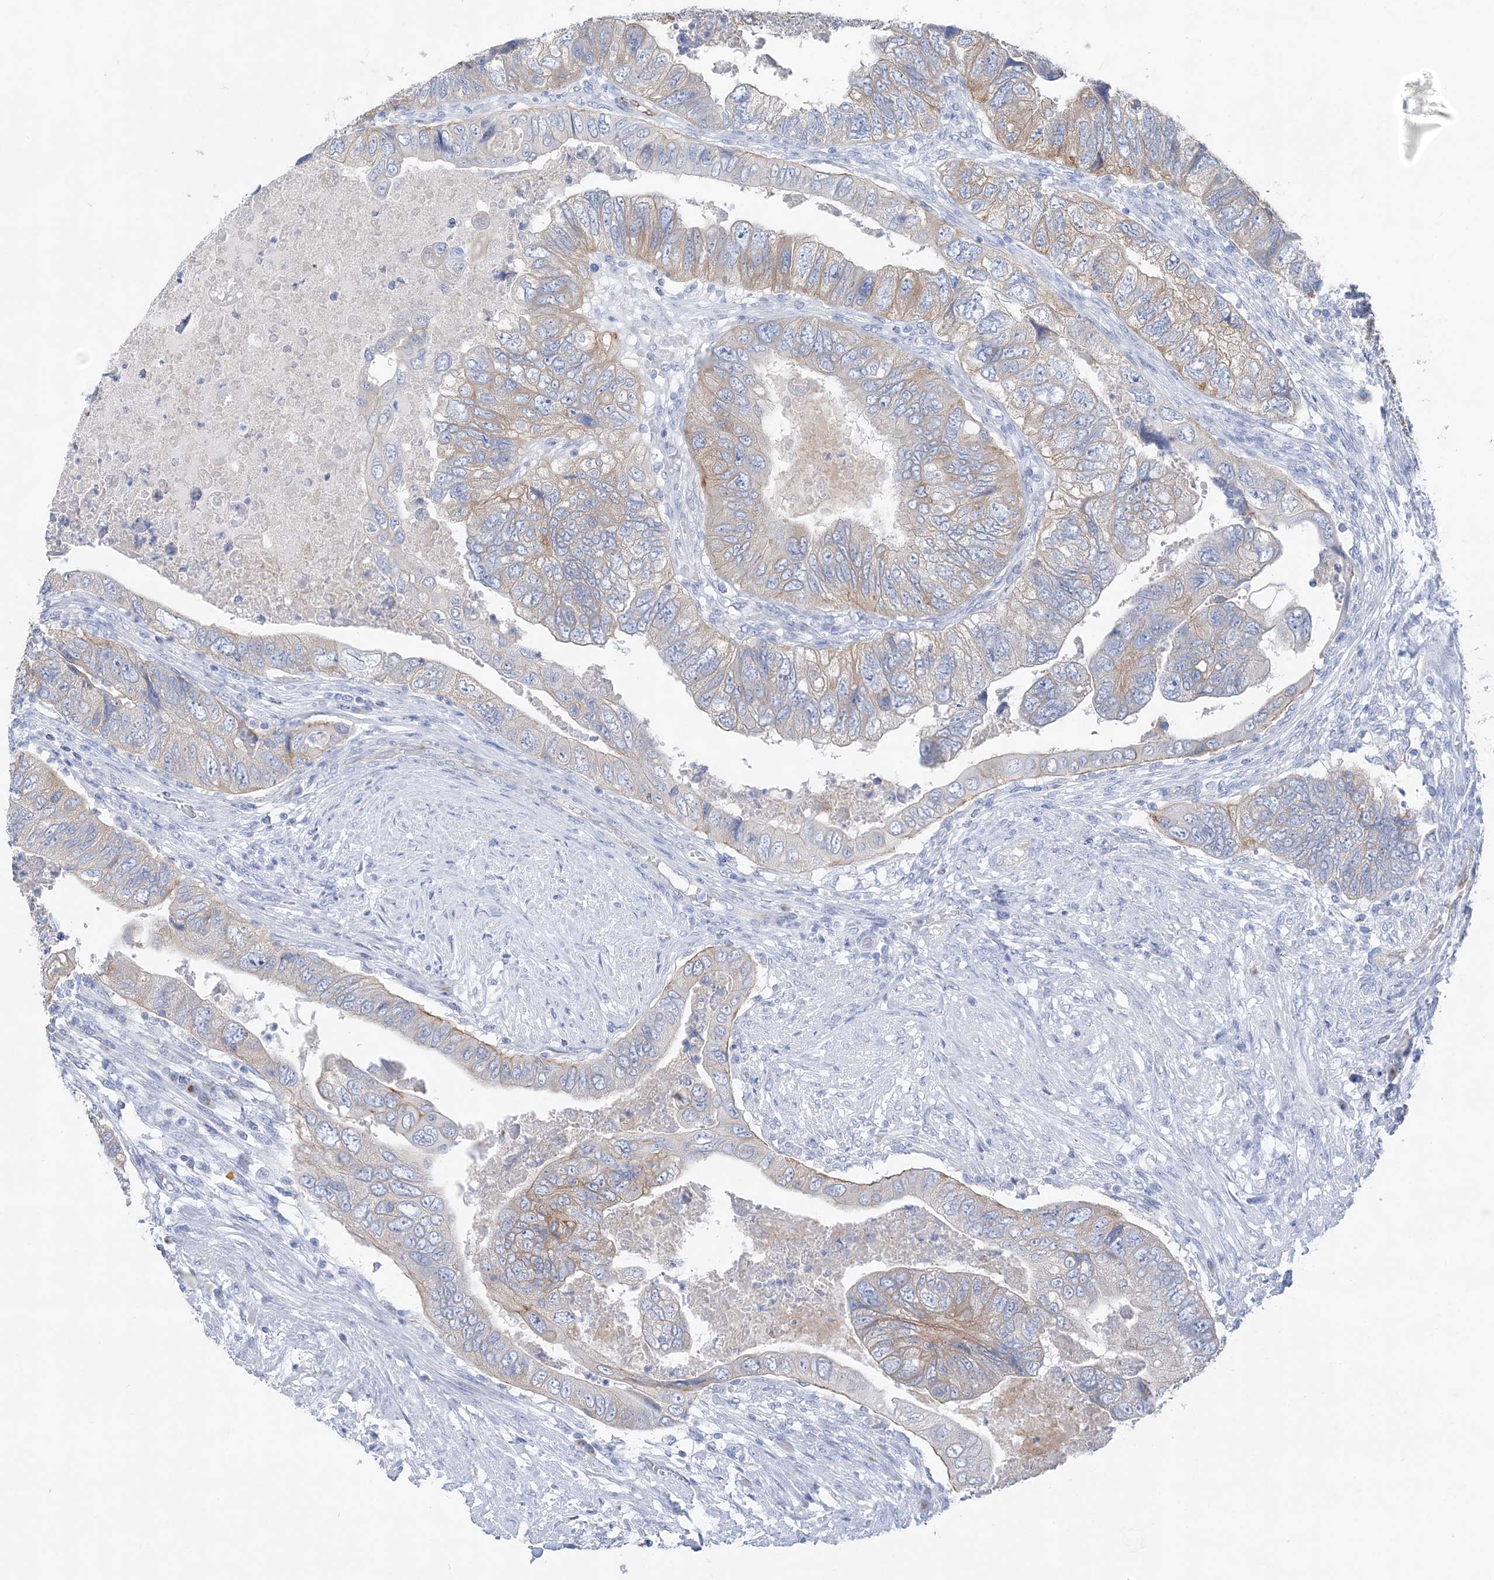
{"staining": {"intensity": "moderate", "quantity": "25%-75%", "location": "cytoplasmic/membranous"}, "tissue": "colorectal cancer", "cell_type": "Tumor cells", "image_type": "cancer", "snomed": [{"axis": "morphology", "description": "Adenocarcinoma, NOS"}, {"axis": "topography", "description": "Rectum"}], "caption": "An immunohistochemistry (IHC) histopathology image of tumor tissue is shown. Protein staining in brown highlights moderate cytoplasmic/membranous positivity in adenocarcinoma (colorectal) within tumor cells.", "gene": "SLC5A6", "patient": {"sex": "male", "age": 63}}